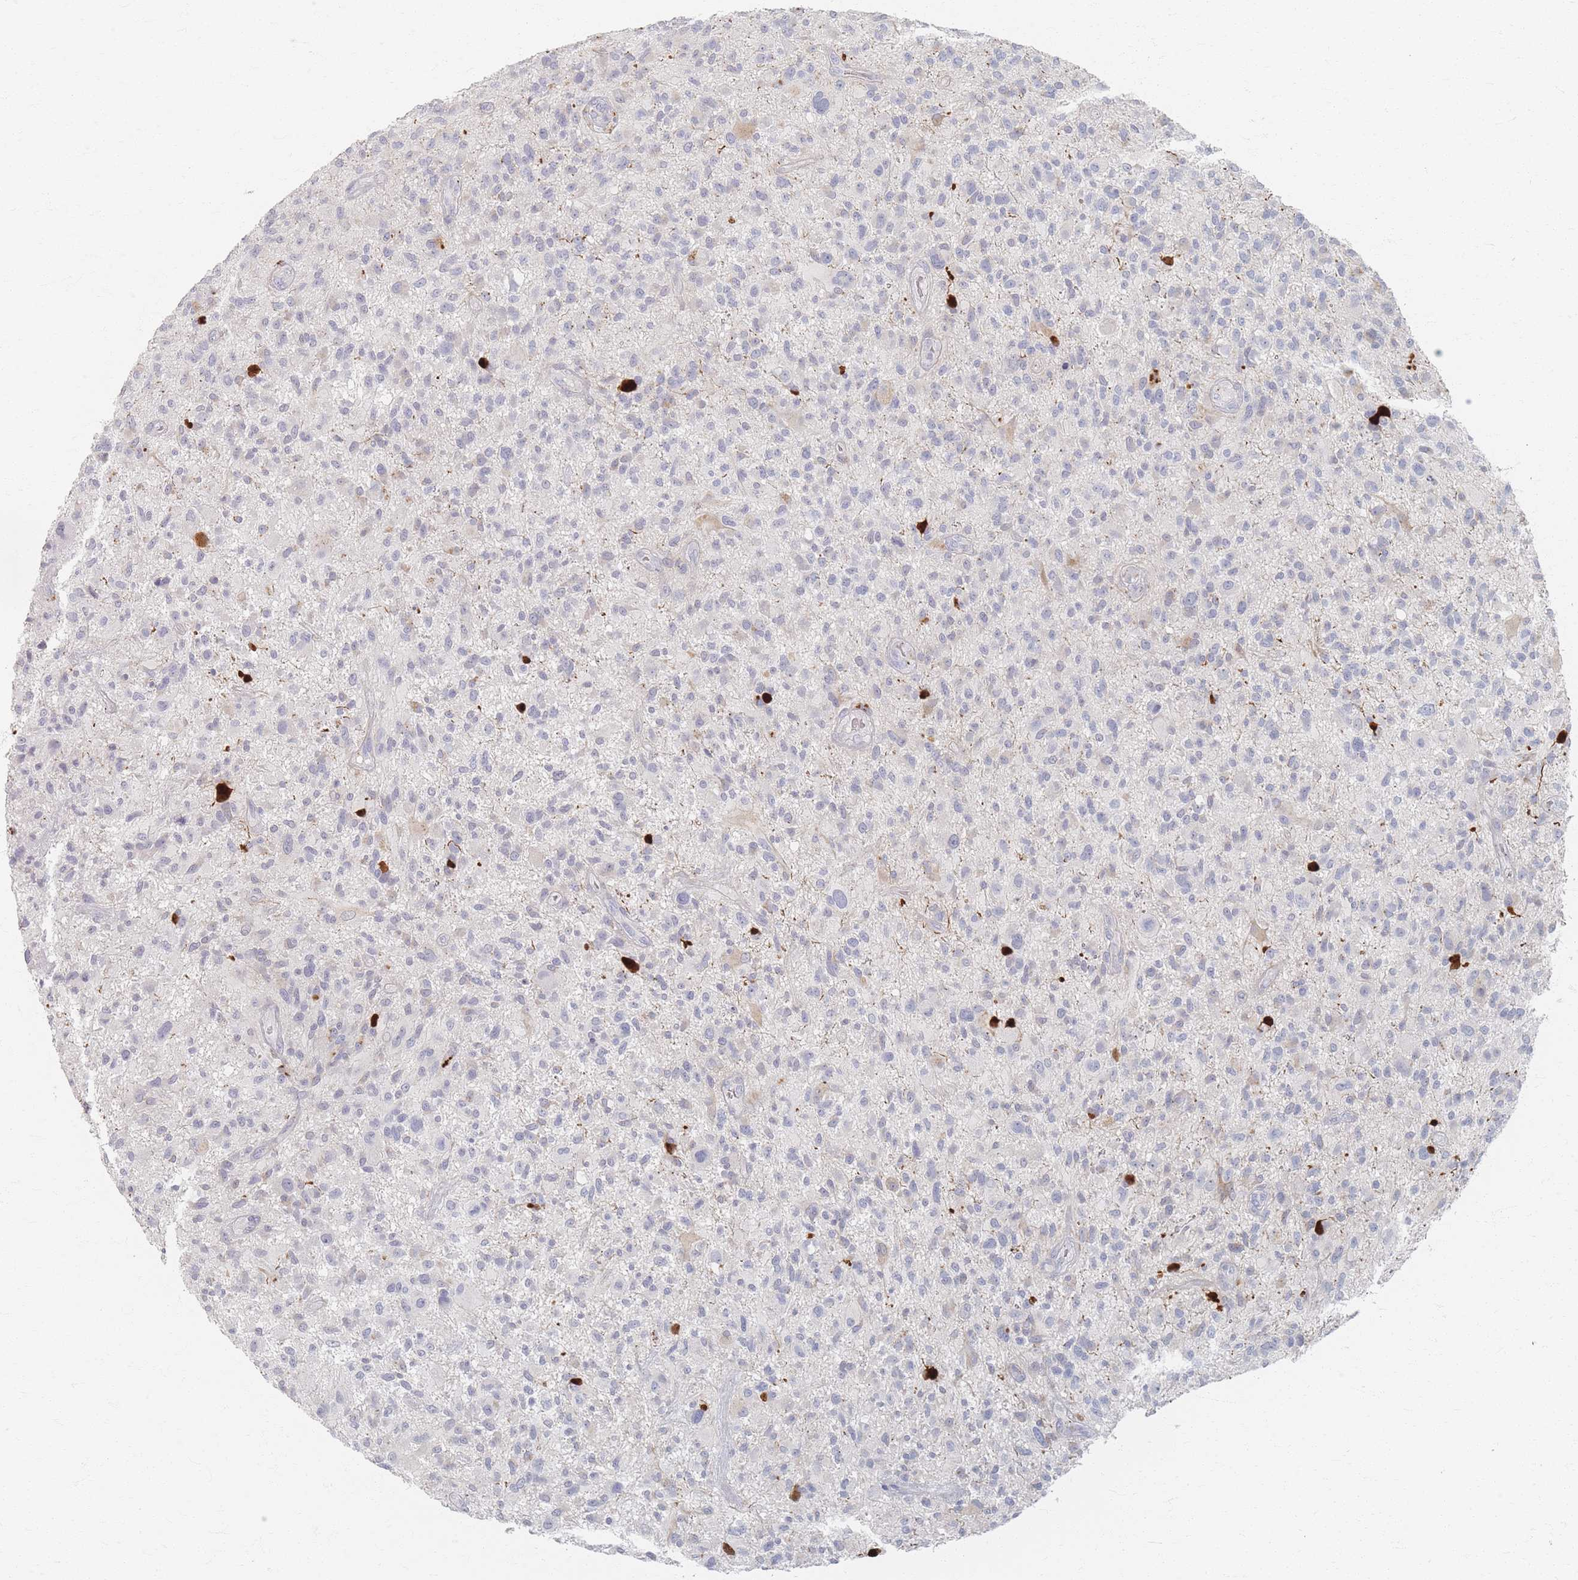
{"staining": {"intensity": "negative", "quantity": "none", "location": "none"}, "tissue": "glioma", "cell_type": "Tumor cells", "image_type": "cancer", "snomed": [{"axis": "morphology", "description": "Glioma, malignant, High grade"}, {"axis": "topography", "description": "Brain"}], "caption": "The histopathology image exhibits no staining of tumor cells in high-grade glioma (malignant).", "gene": "SLC2A11", "patient": {"sex": "male", "age": 47}}